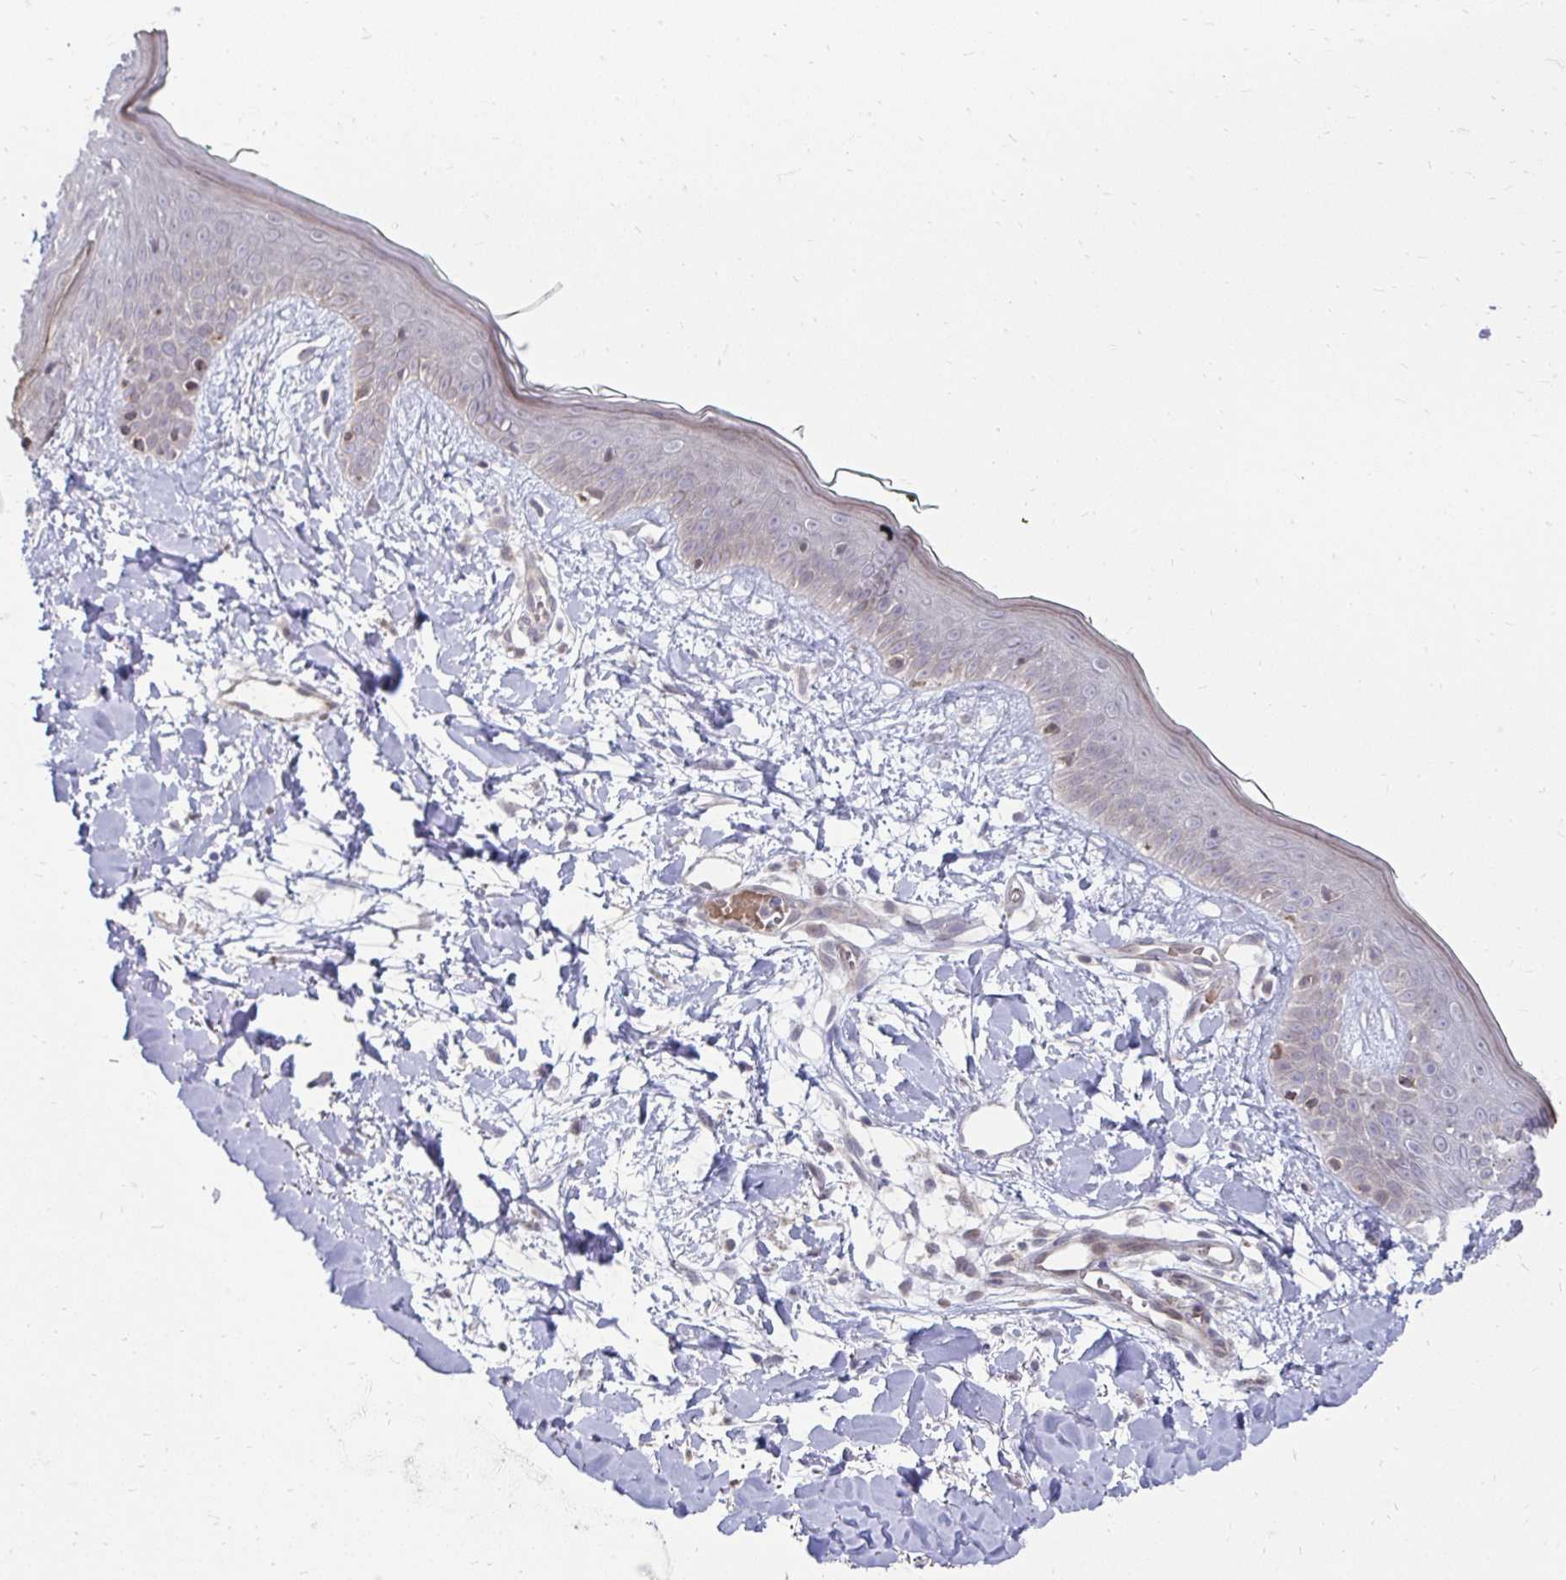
{"staining": {"intensity": "negative", "quantity": "none", "location": "none"}, "tissue": "skin", "cell_type": "Fibroblasts", "image_type": "normal", "snomed": [{"axis": "morphology", "description": "Normal tissue, NOS"}, {"axis": "topography", "description": "Skin"}], "caption": "This is an immunohistochemistry (IHC) micrograph of normal skin. There is no expression in fibroblasts.", "gene": "ITPR2", "patient": {"sex": "female", "age": 34}}